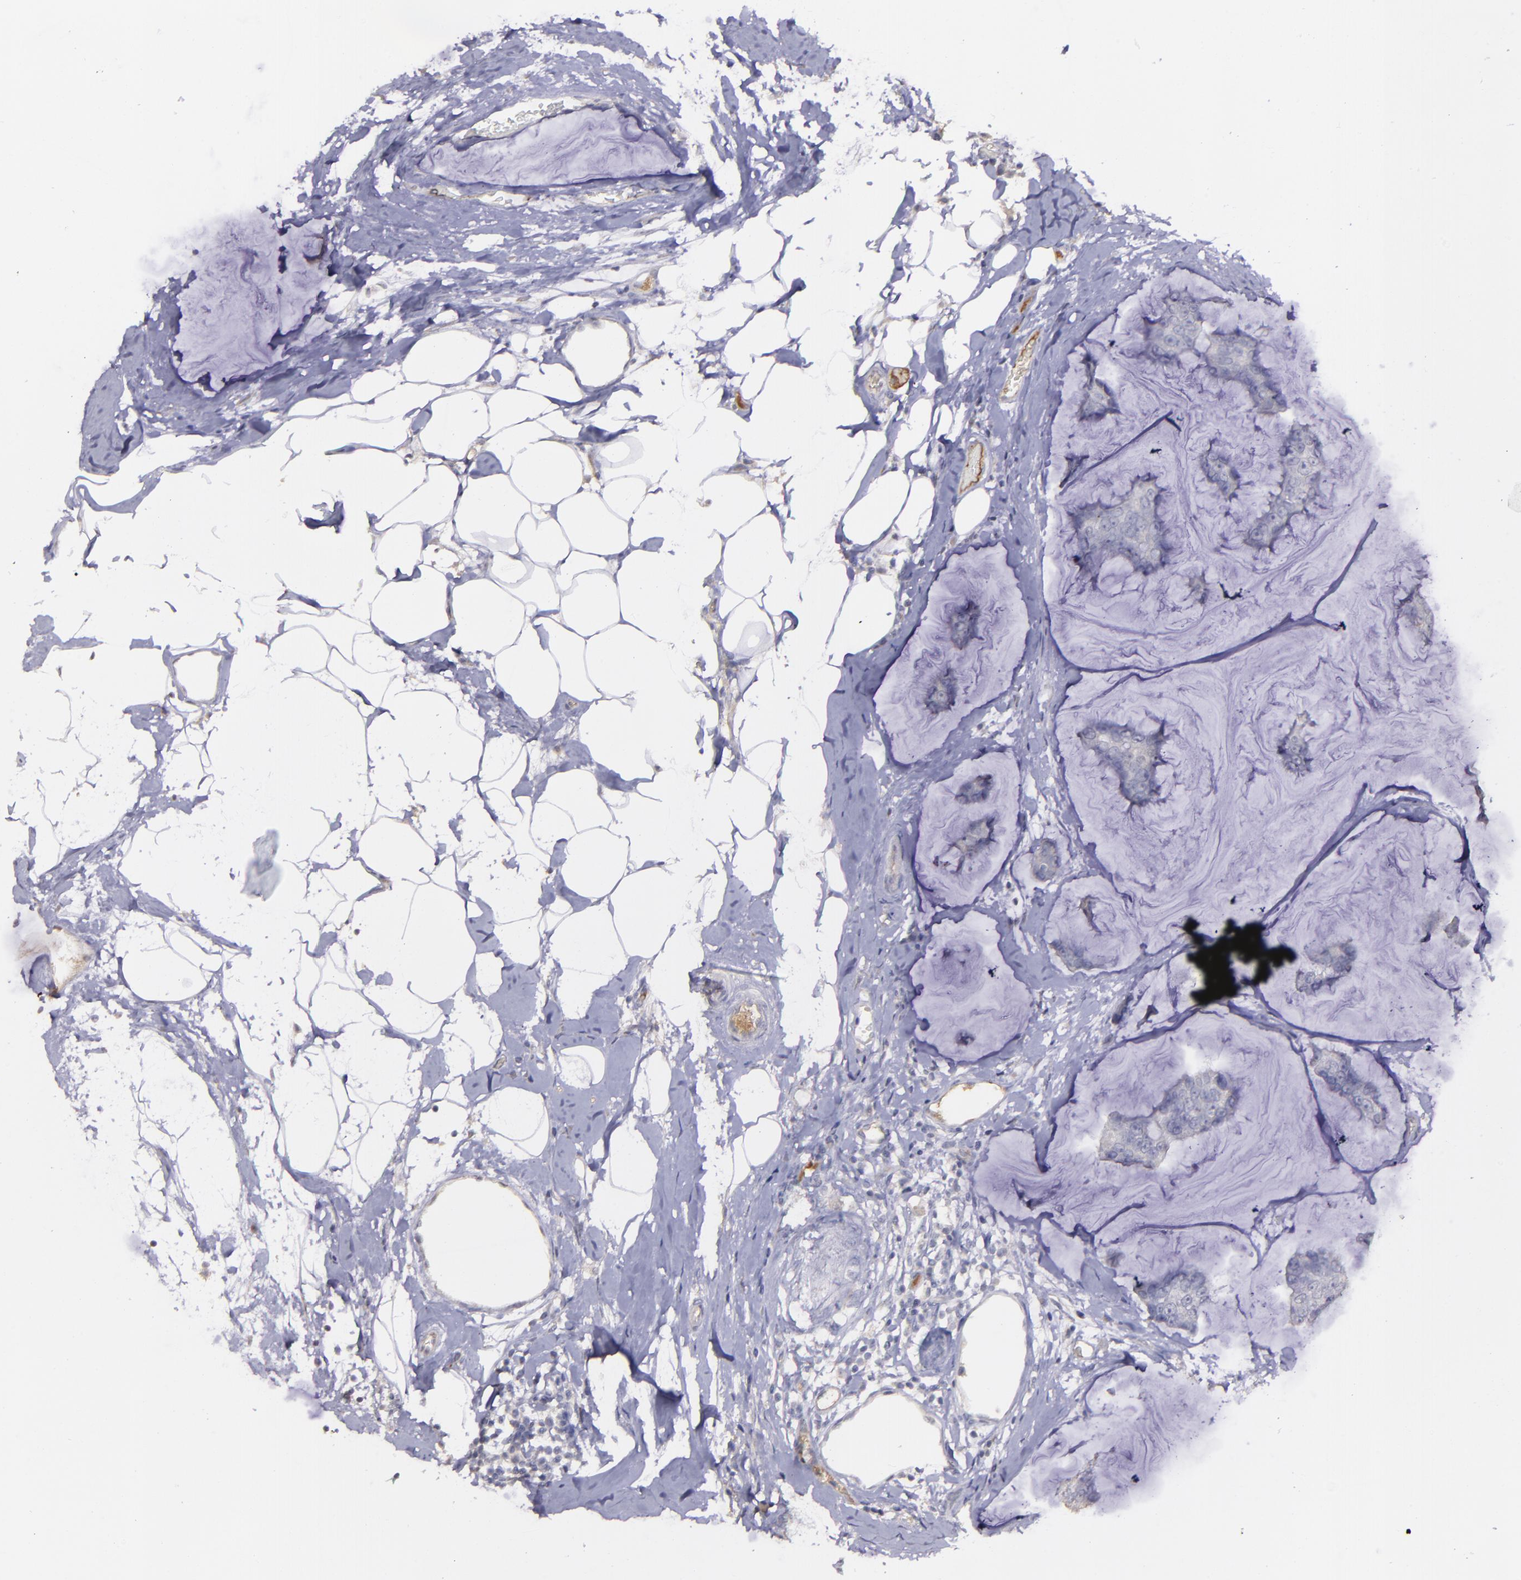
{"staining": {"intensity": "weak", "quantity": "<25%", "location": "cytoplasmic/membranous"}, "tissue": "breast cancer", "cell_type": "Tumor cells", "image_type": "cancer", "snomed": [{"axis": "morphology", "description": "Normal tissue, NOS"}, {"axis": "morphology", "description": "Duct carcinoma"}, {"axis": "topography", "description": "Breast"}], "caption": "Infiltrating ductal carcinoma (breast) was stained to show a protein in brown. There is no significant staining in tumor cells.", "gene": "MASP1", "patient": {"sex": "female", "age": 50}}